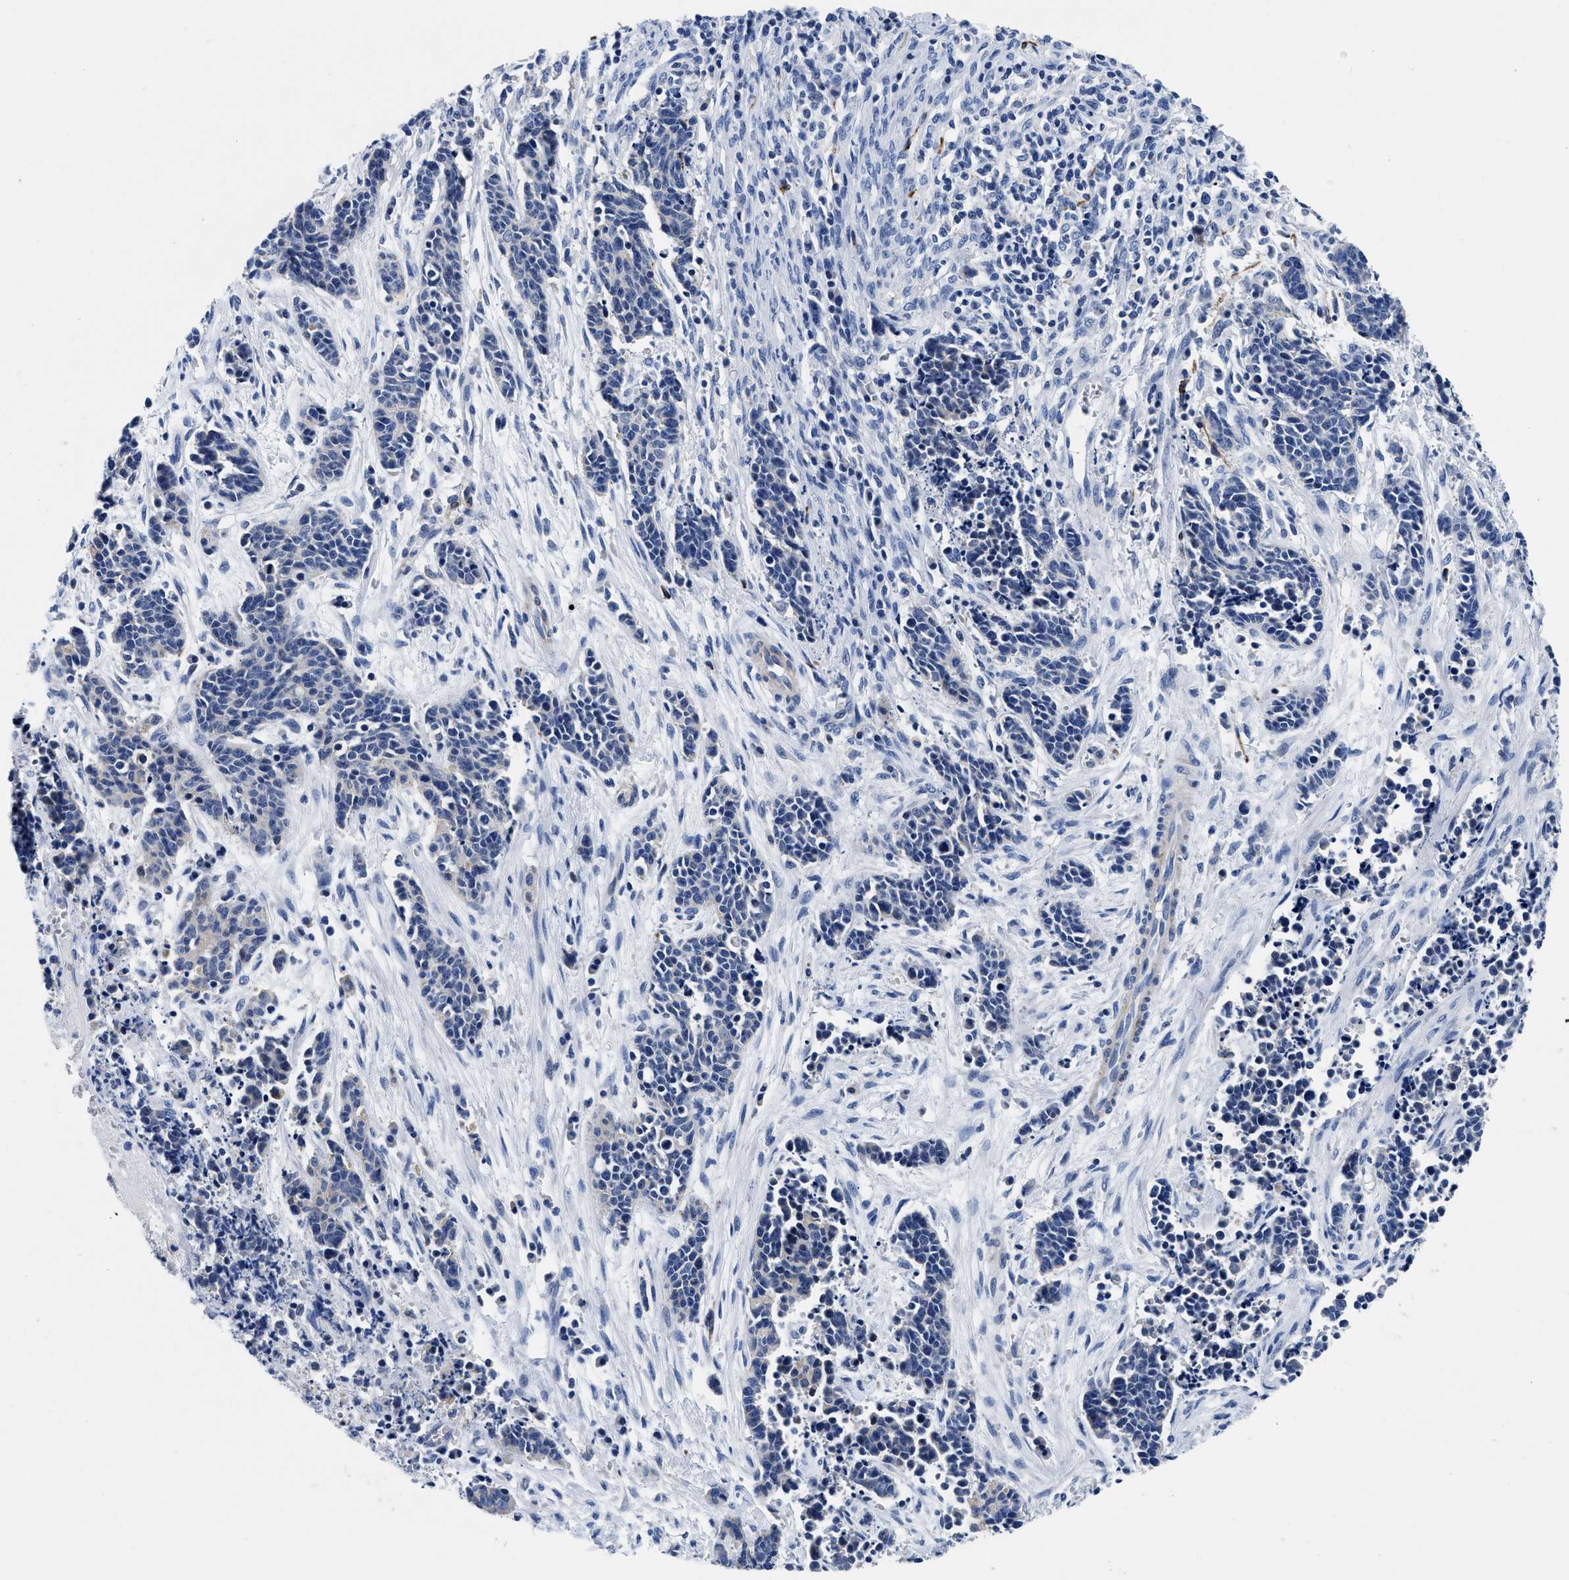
{"staining": {"intensity": "negative", "quantity": "none", "location": "none"}, "tissue": "cervical cancer", "cell_type": "Tumor cells", "image_type": "cancer", "snomed": [{"axis": "morphology", "description": "Squamous cell carcinoma, NOS"}, {"axis": "topography", "description": "Cervix"}], "caption": "Immunohistochemistry (IHC) photomicrograph of human cervical squamous cell carcinoma stained for a protein (brown), which shows no staining in tumor cells.", "gene": "SLC35F1", "patient": {"sex": "female", "age": 35}}